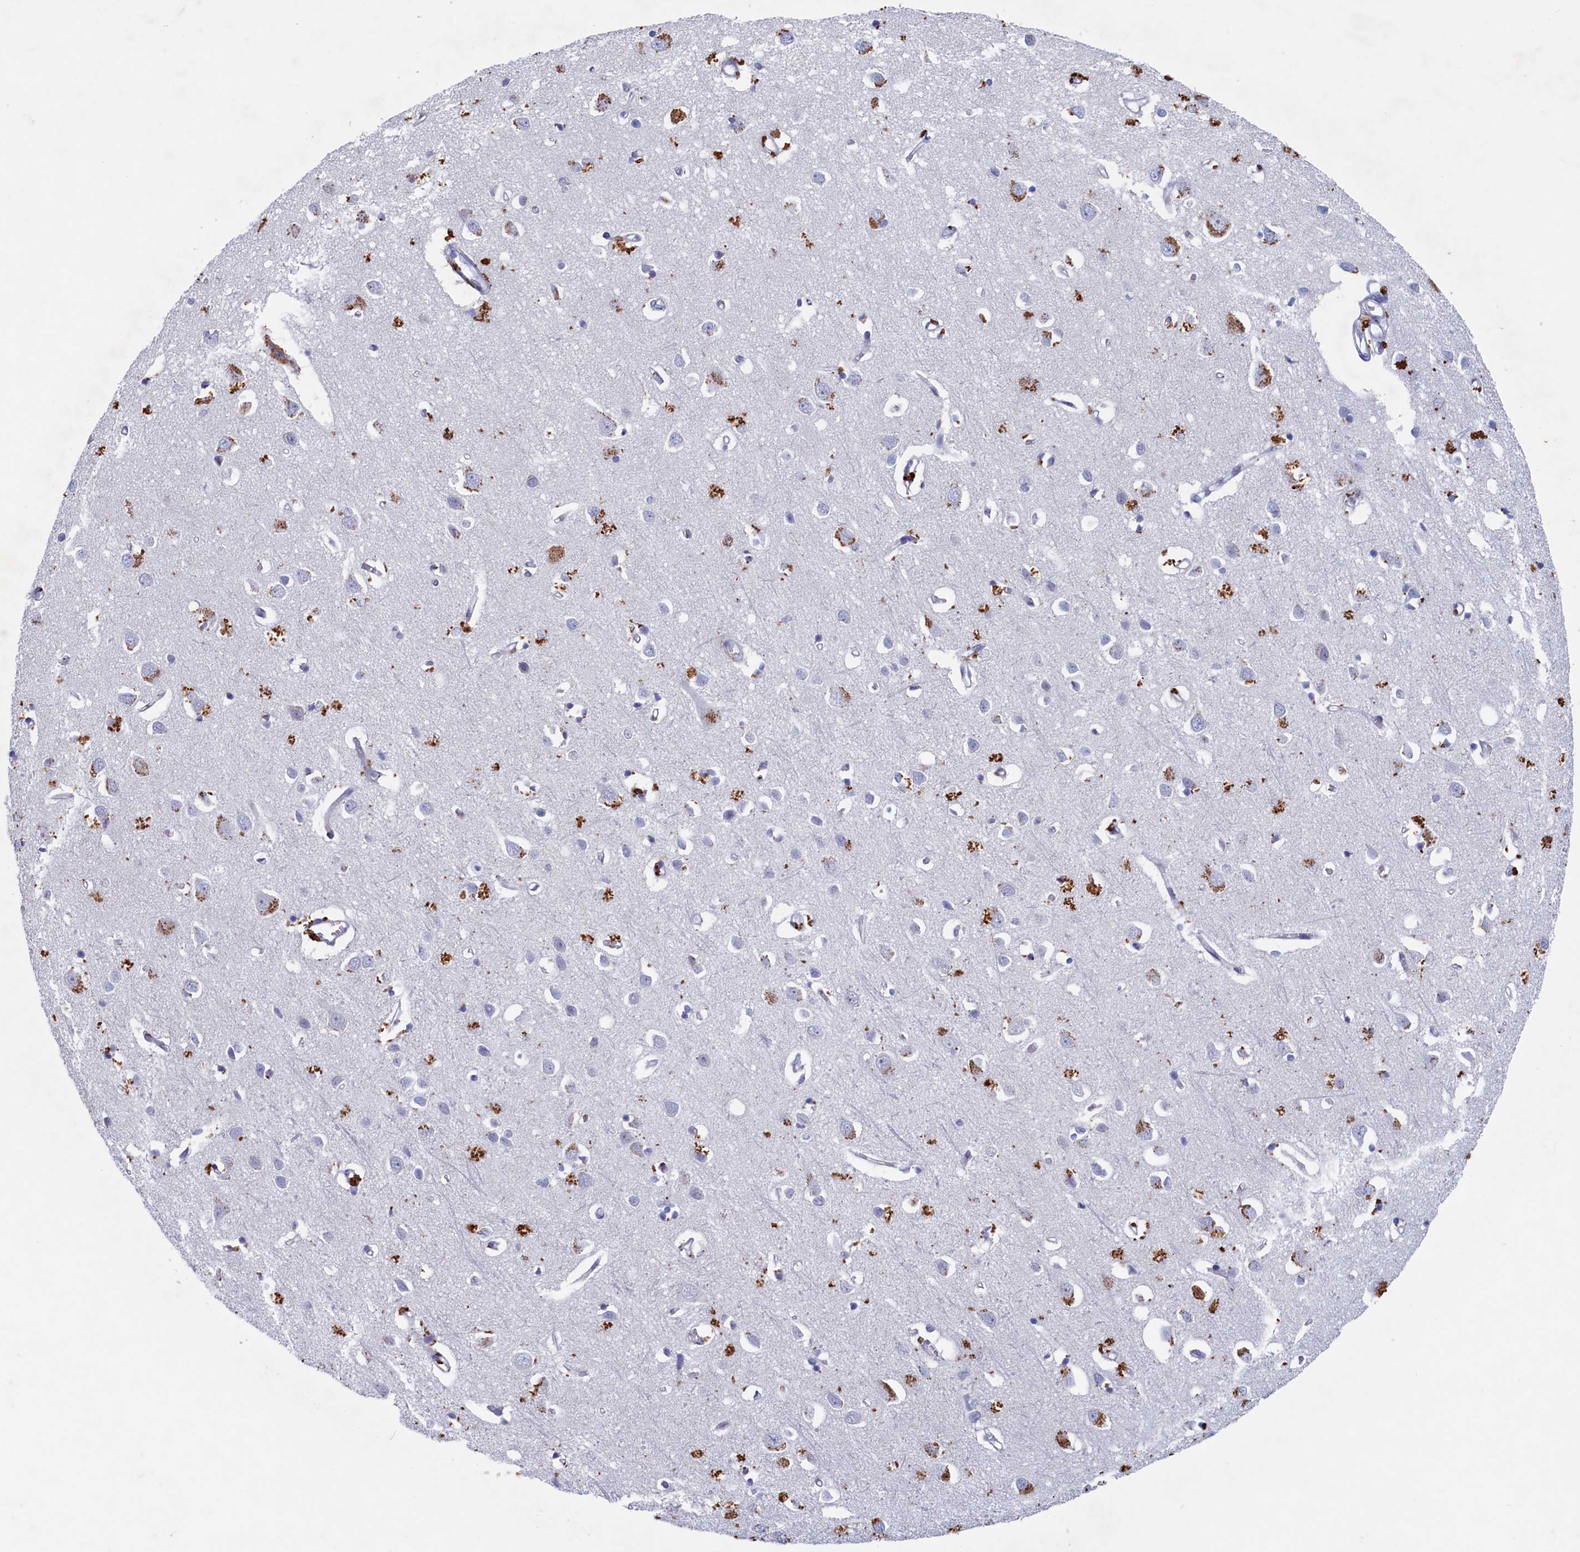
{"staining": {"intensity": "negative", "quantity": "none", "location": "none"}, "tissue": "cerebral cortex", "cell_type": "Endothelial cells", "image_type": "normal", "snomed": [{"axis": "morphology", "description": "Normal tissue, NOS"}, {"axis": "topography", "description": "Cerebral cortex"}], "caption": "High power microscopy photomicrograph of an immunohistochemistry photomicrograph of normal cerebral cortex, revealing no significant staining in endothelial cells. (Immunohistochemistry (ihc), brightfield microscopy, high magnification).", "gene": "WDR76", "patient": {"sex": "female", "age": 64}}